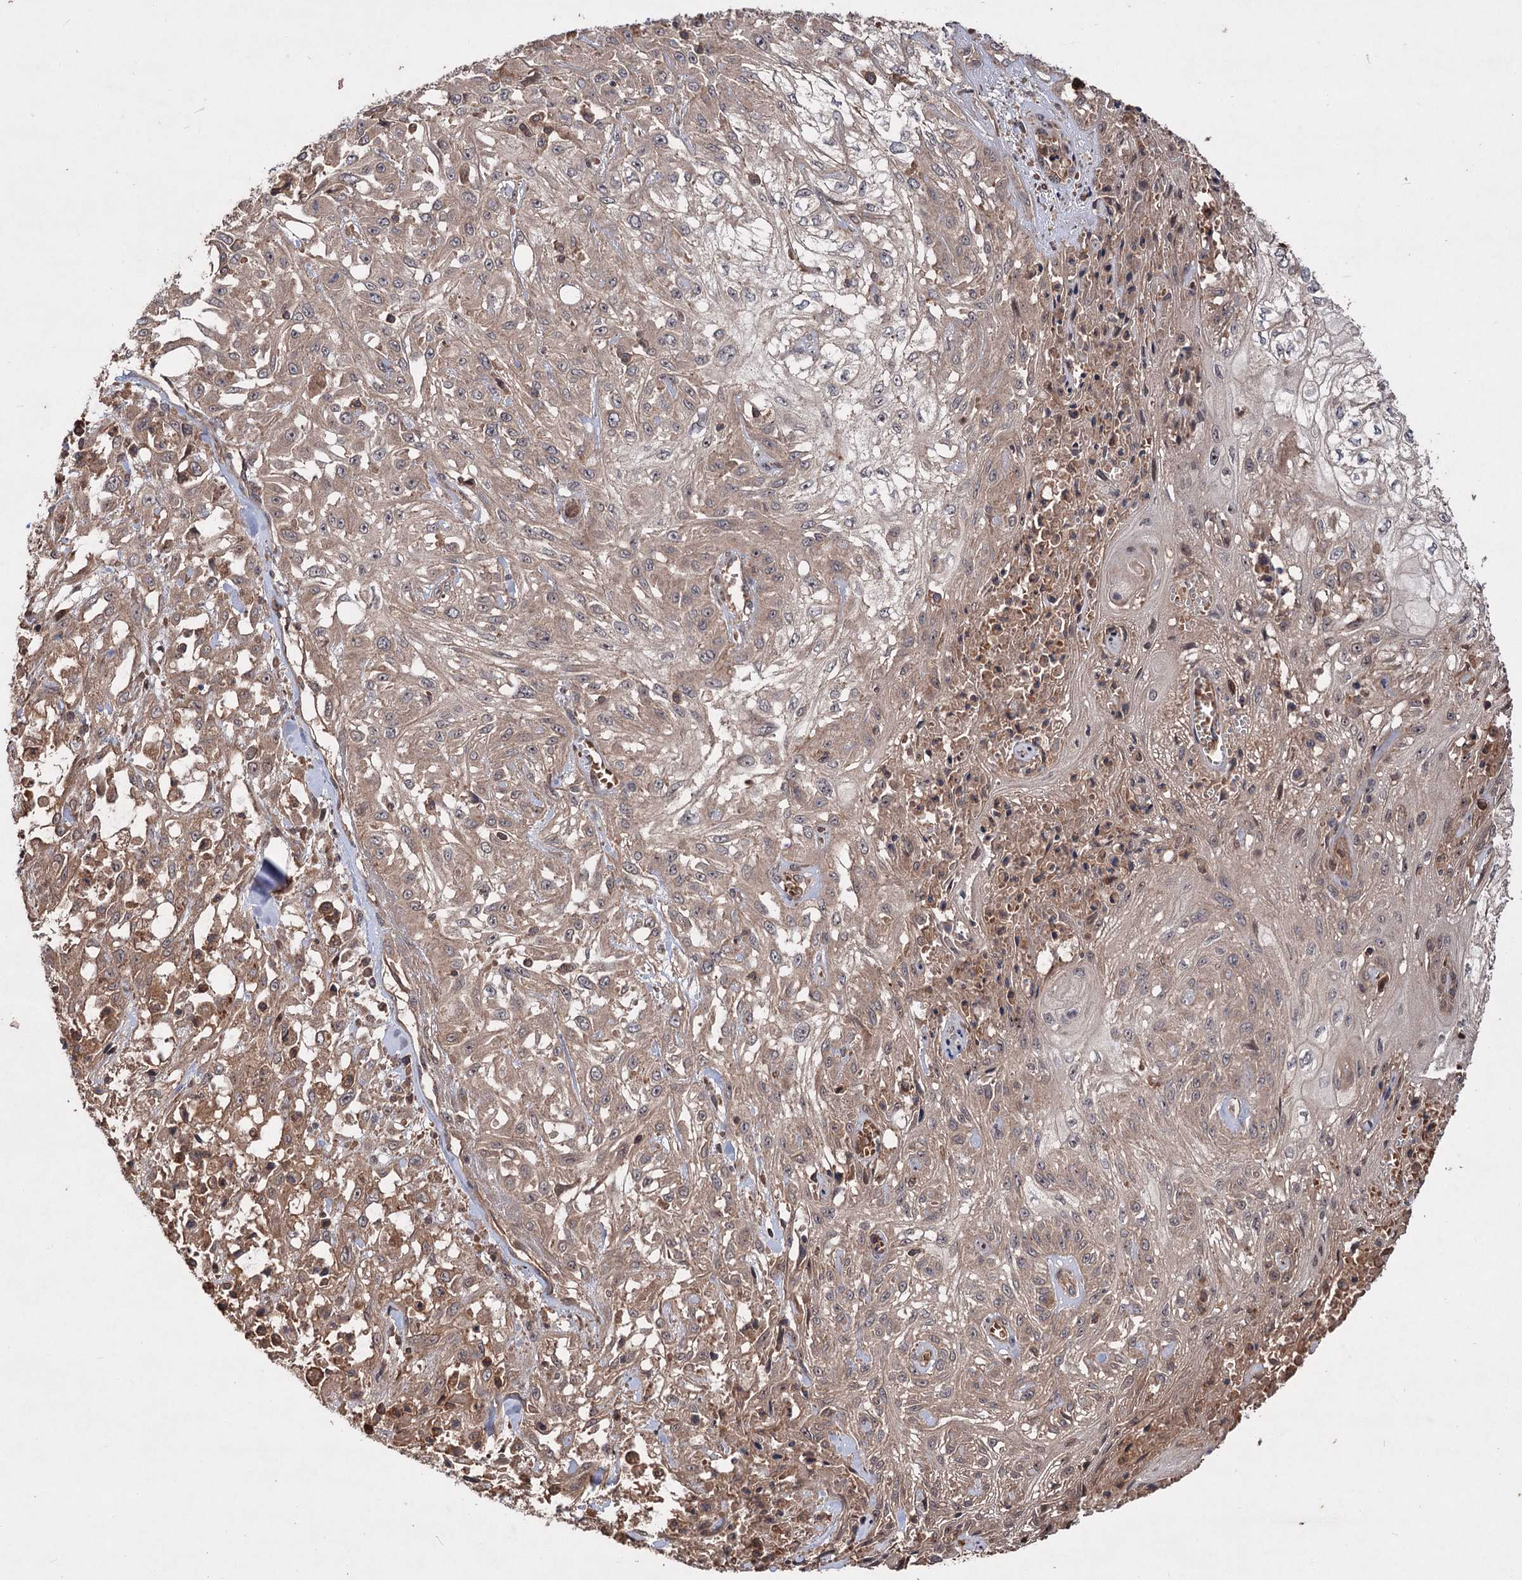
{"staining": {"intensity": "weak", "quantity": ">75%", "location": "cytoplasmic/membranous"}, "tissue": "skin cancer", "cell_type": "Tumor cells", "image_type": "cancer", "snomed": [{"axis": "morphology", "description": "Squamous cell carcinoma, NOS"}, {"axis": "morphology", "description": "Squamous cell carcinoma, metastatic, NOS"}, {"axis": "topography", "description": "Skin"}, {"axis": "topography", "description": "Lymph node"}], "caption": "Human metastatic squamous cell carcinoma (skin) stained with a protein marker shows weak staining in tumor cells.", "gene": "ADK", "patient": {"sex": "male", "age": 75}}